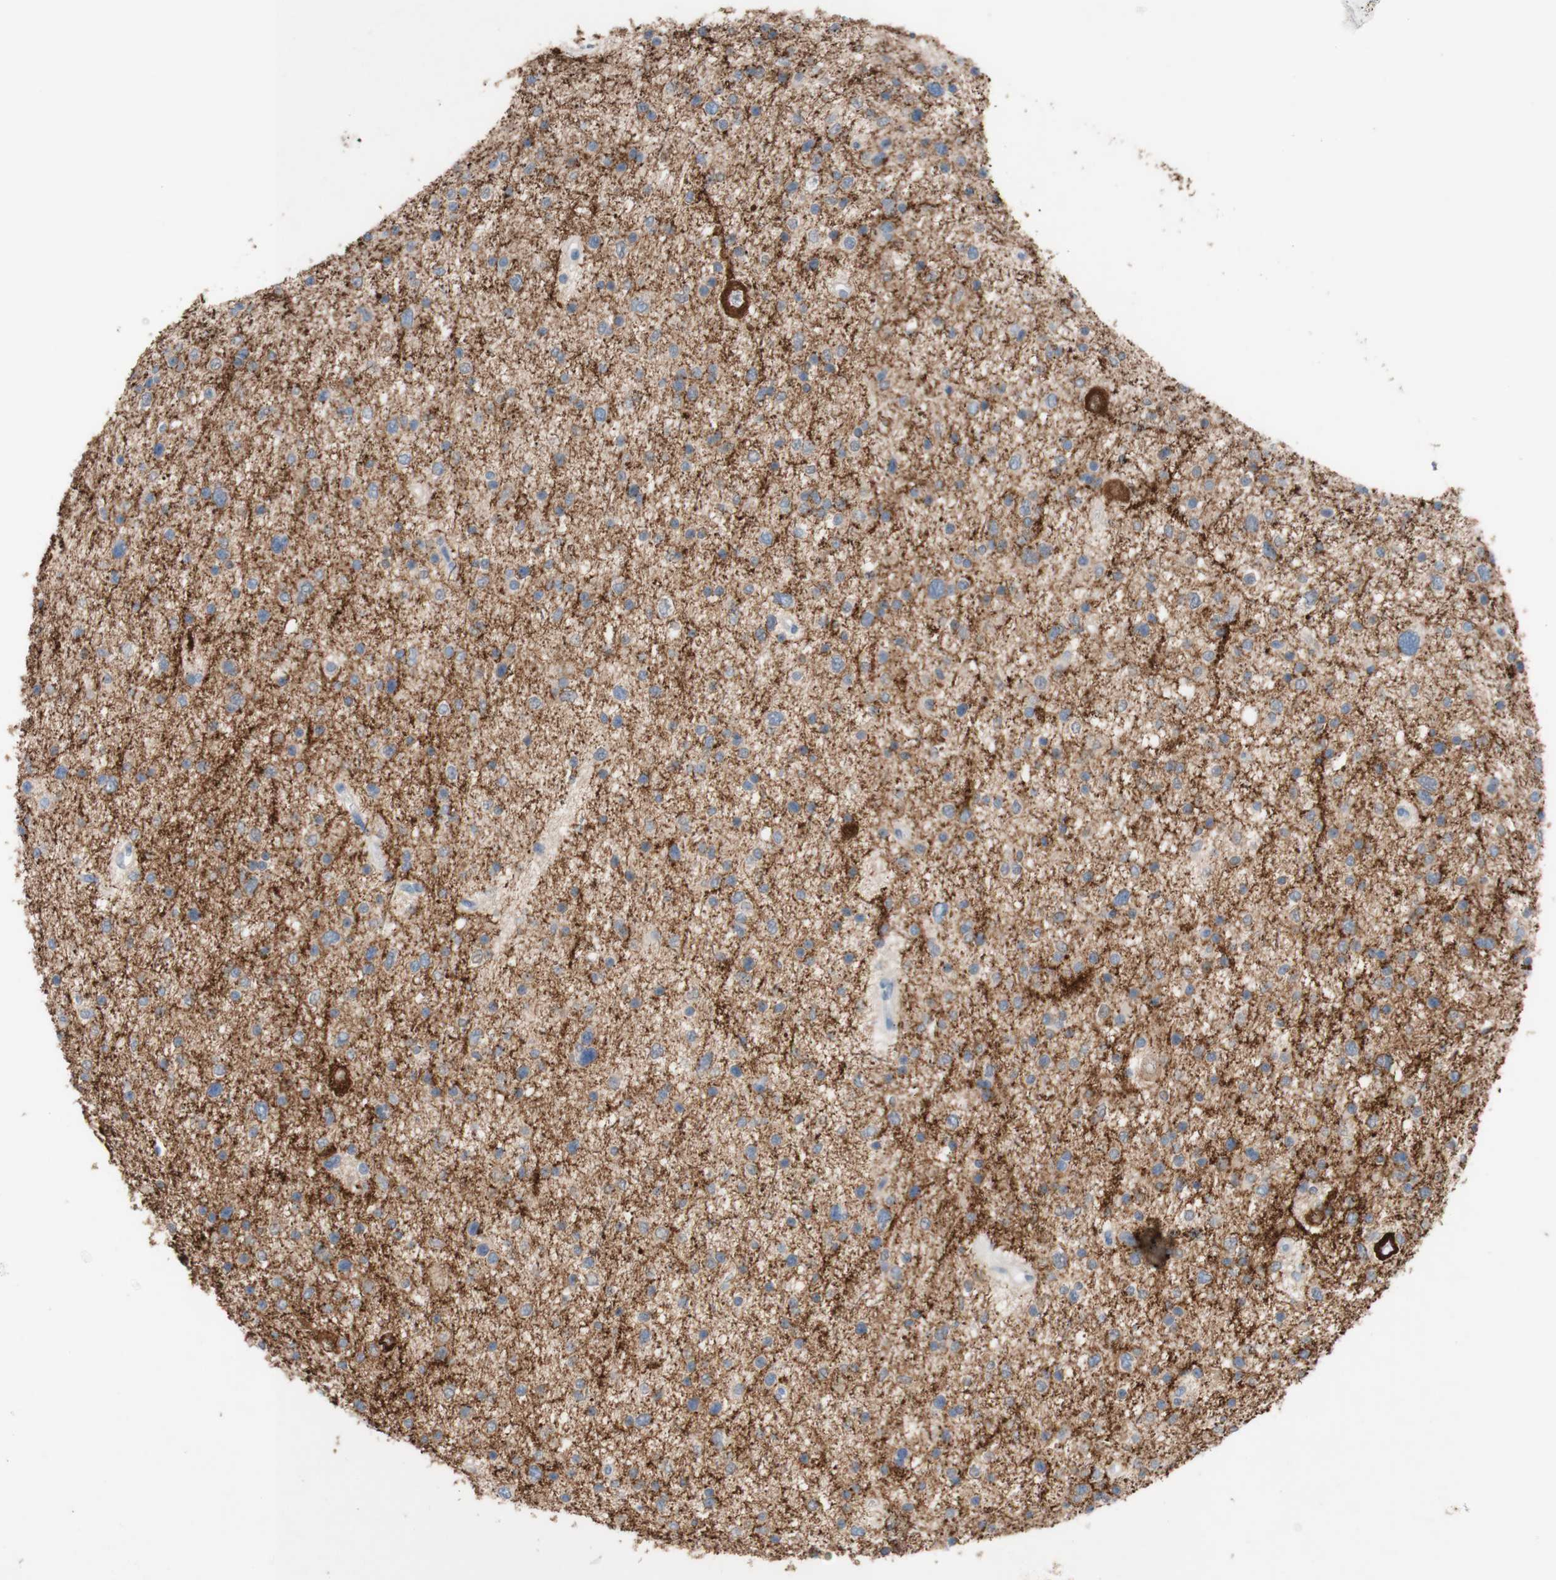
{"staining": {"intensity": "negative", "quantity": "none", "location": "none"}, "tissue": "glioma", "cell_type": "Tumor cells", "image_type": "cancer", "snomed": [{"axis": "morphology", "description": "Glioma, malignant, Low grade"}, {"axis": "topography", "description": "Brain"}], "caption": "Photomicrograph shows no protein positivity in tumor cells of malignant glioma (low-grade) tissue. (Immunohistochemistry (ihc), brightfield microscopy, high magnification).", "gene": "PACSIN1", "patient": {"sex": "female", "age": 37}}